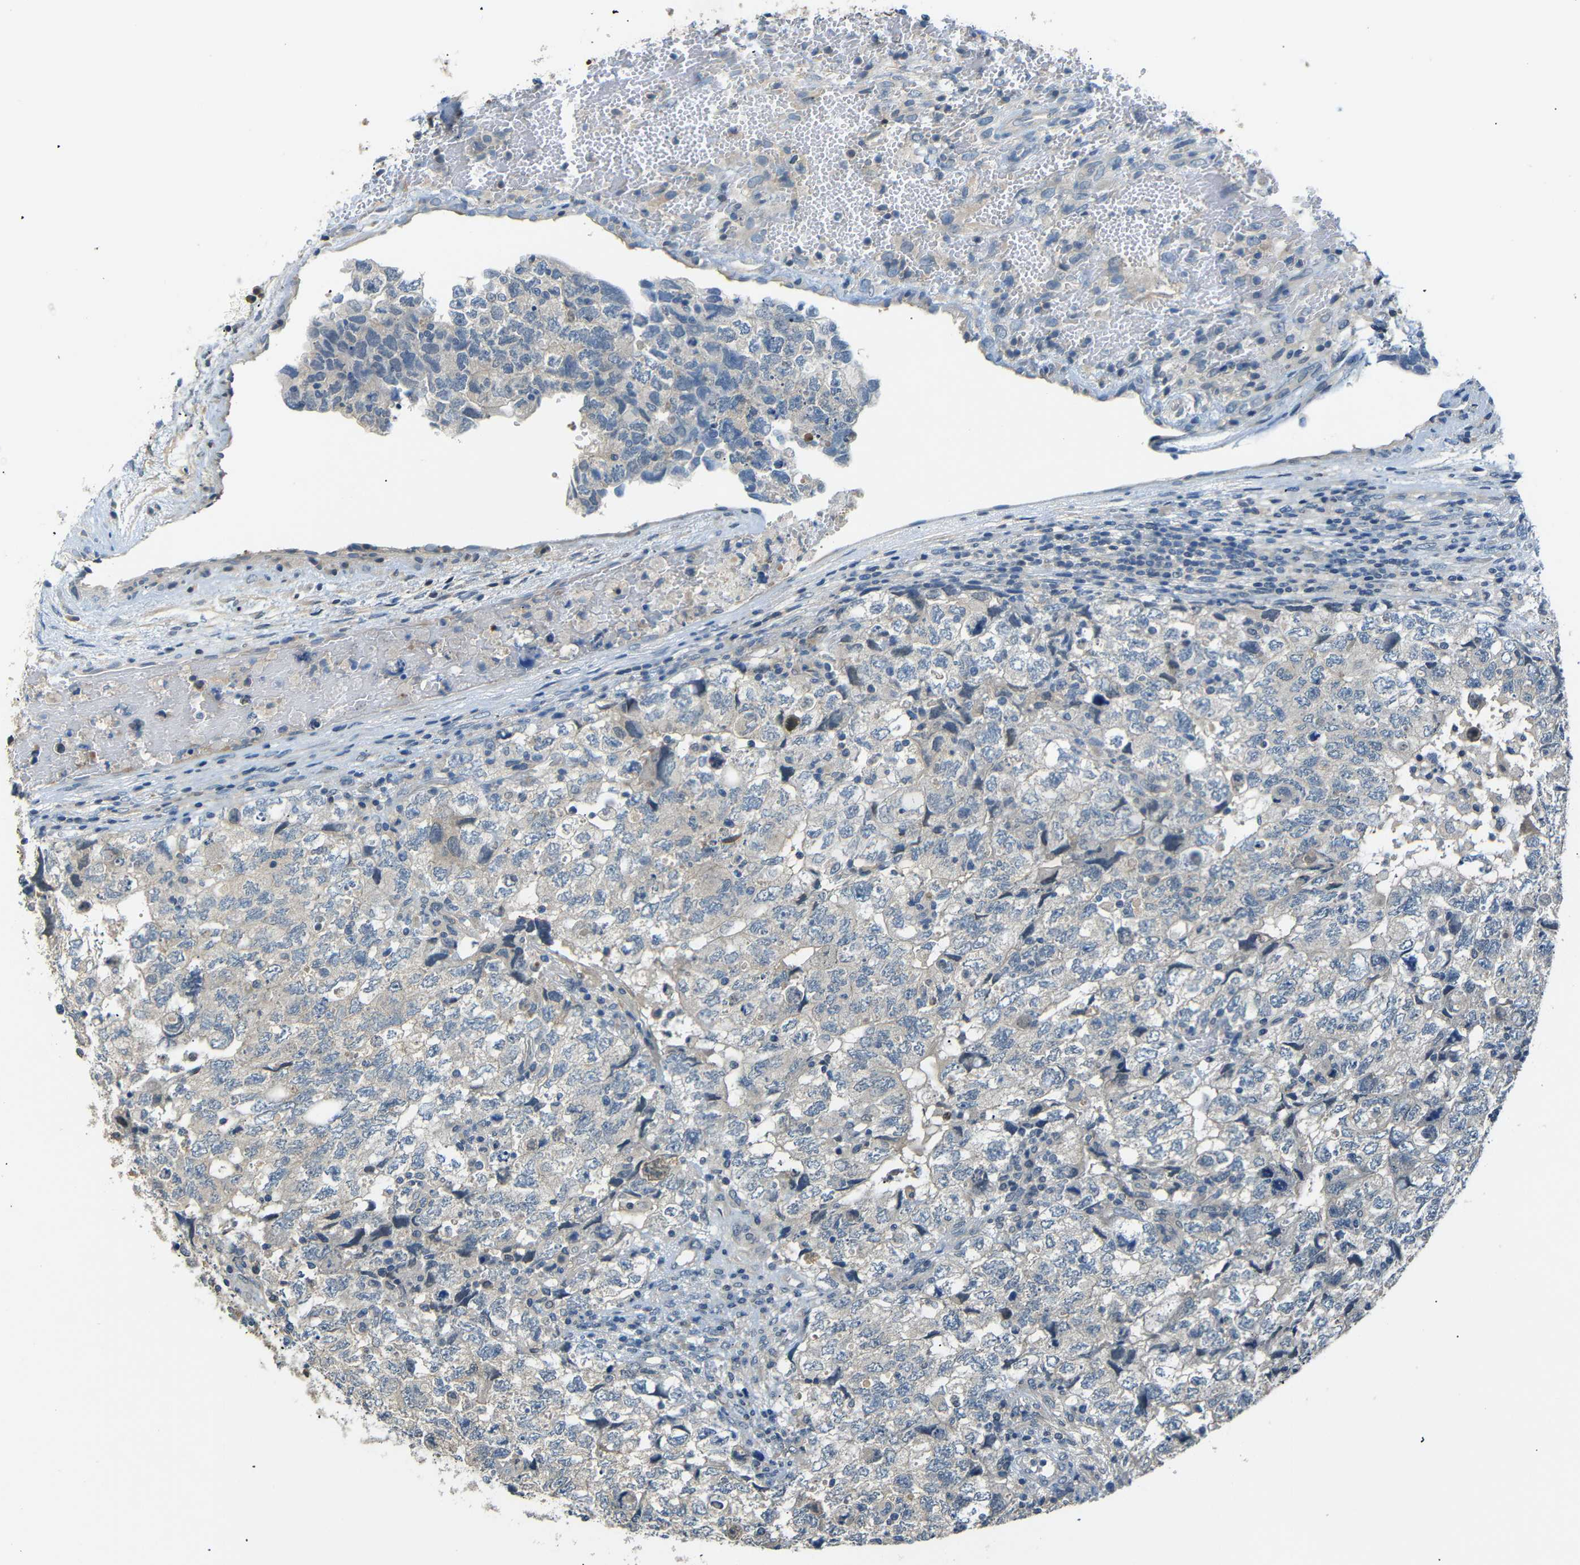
{"staining": {"intensity": "negative", "quantity": "none", "location": "none"}, "tissue": "testis cancer", "cell_type": "Tumor cells", "image_type": "cancer", "snomed": [{"axis": "morphology", "description": "Carcinoma, Embryonal, NOS"}, {"axis": "topography", "description": "Testis"}], "caption": "This is an immunohistochemistry histopathology image of embryonal carcinoma (testis). There is no positivity in tumor cells.", "gene": "SFN", "patient": {"sex": "male", "age": 36}}